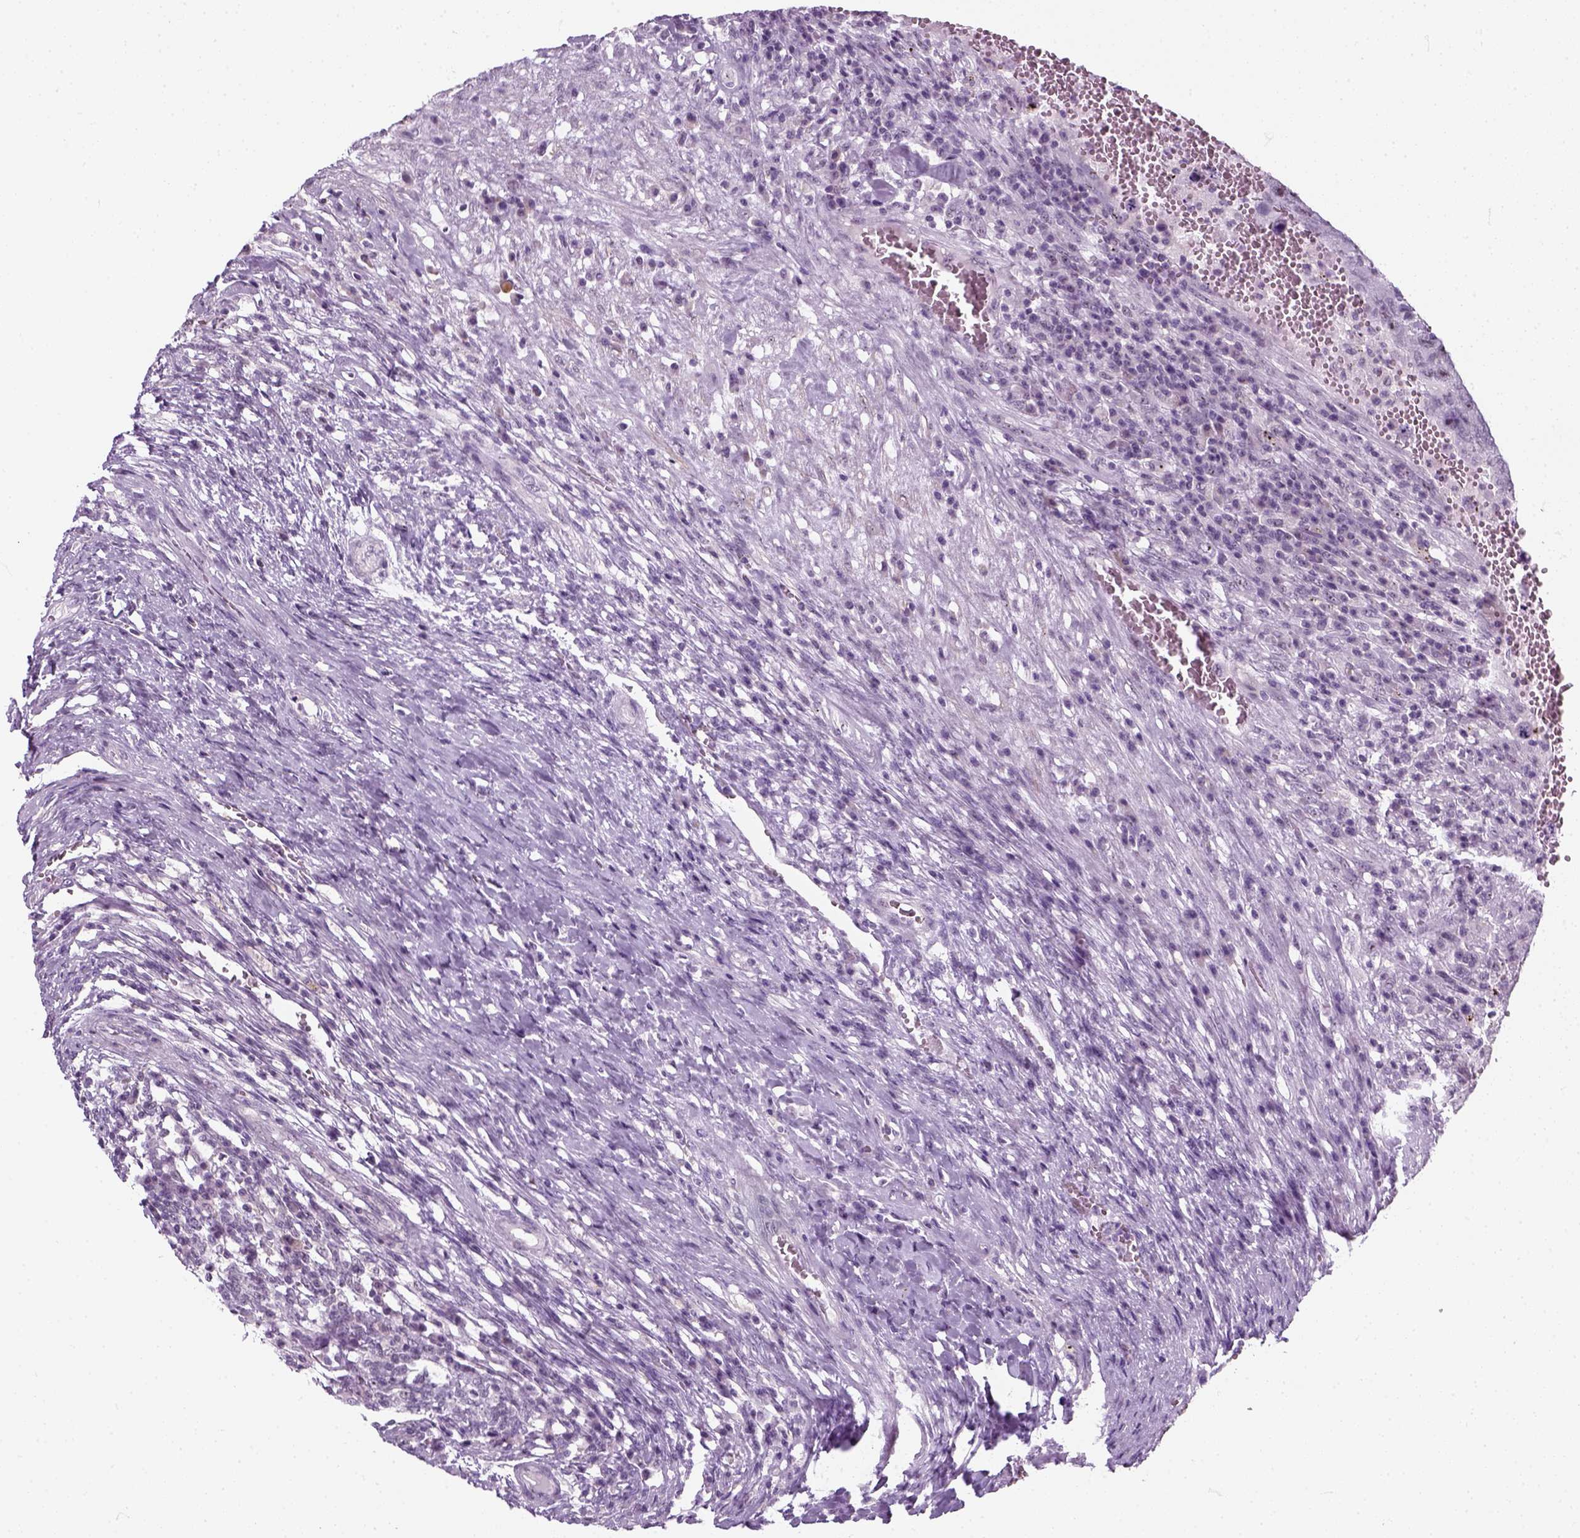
{"staining": {"intensity": "weak", "quantity": ">75%", "location": "nuclear"}, "tissue": "testis cancer", "cell_type": "Tumor cells", "image_type": "cancer", "snomed": [{"axis": "morphology", "description": "Carcinoma, Embryonal, NOS"}, {"axis": "topography", "description": "Testis"}], "caption": "This is an image of immunohistochemistry (IHC) staining of testis cancer, which shows weak staining in the nuclear of tumor cells.", "gene": "ZNF865", "patient": {"sex": "male", "age": 26}}